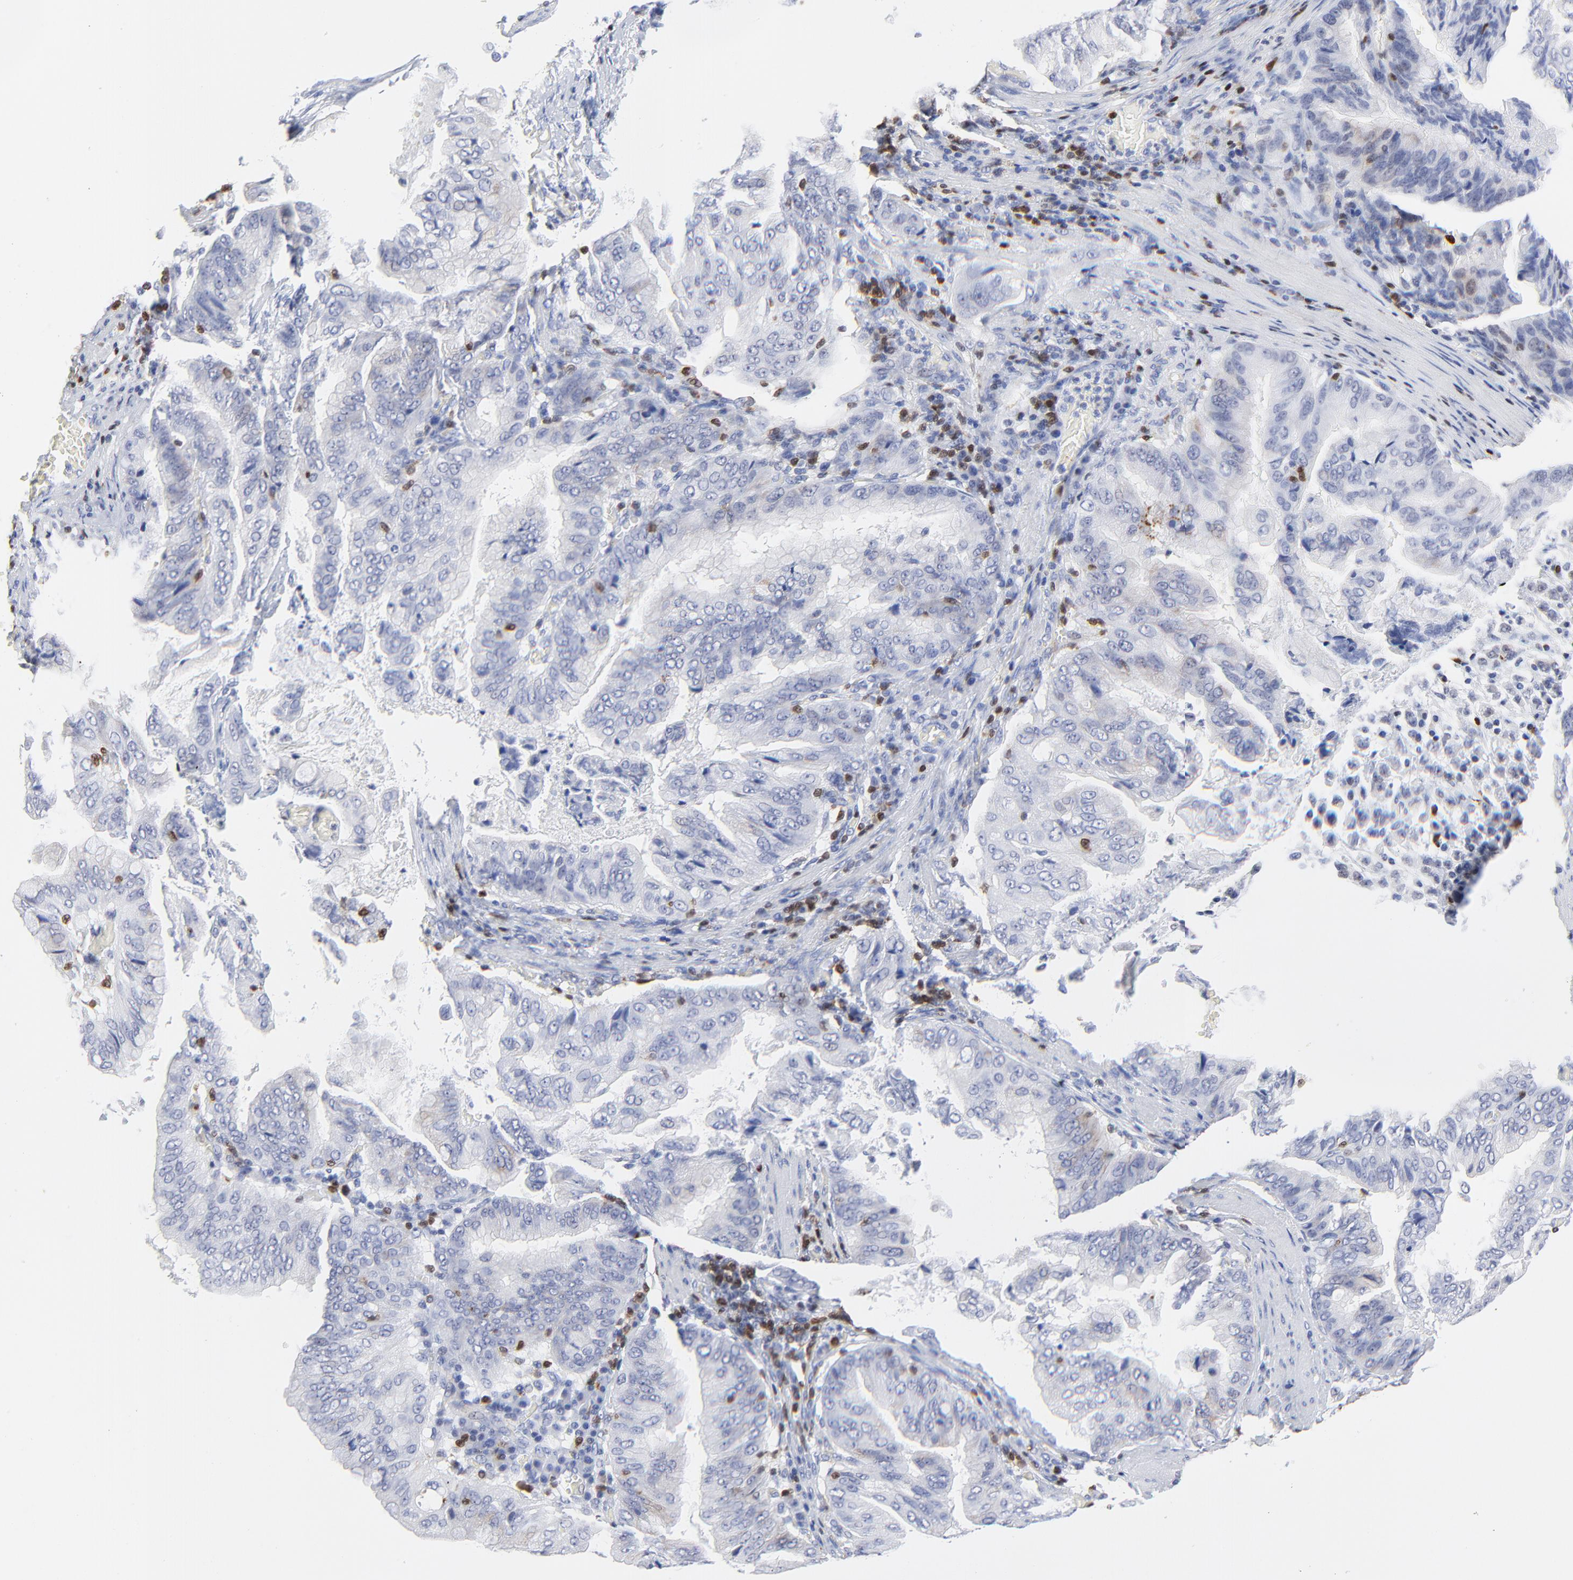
{"staining": {"intensity": "negative", "quantity": "none", "location": "none"}, "tissue": "stomach cancer", "cell_type": "Tumor cells", "image_type": "cancer", "snomed": [{"axis": "morphology", "description": "Adenocarcinoma, NOS"}, {"axis": "topography", "description": "Stomach, upper"}], "caption": "Immunohistochemical staining of human stomach cancer (adenocarcinoma) shows no significant expression in tumor cells.", "gene": "ZAP70", "patient": {"sex": "male", "age": 80}}